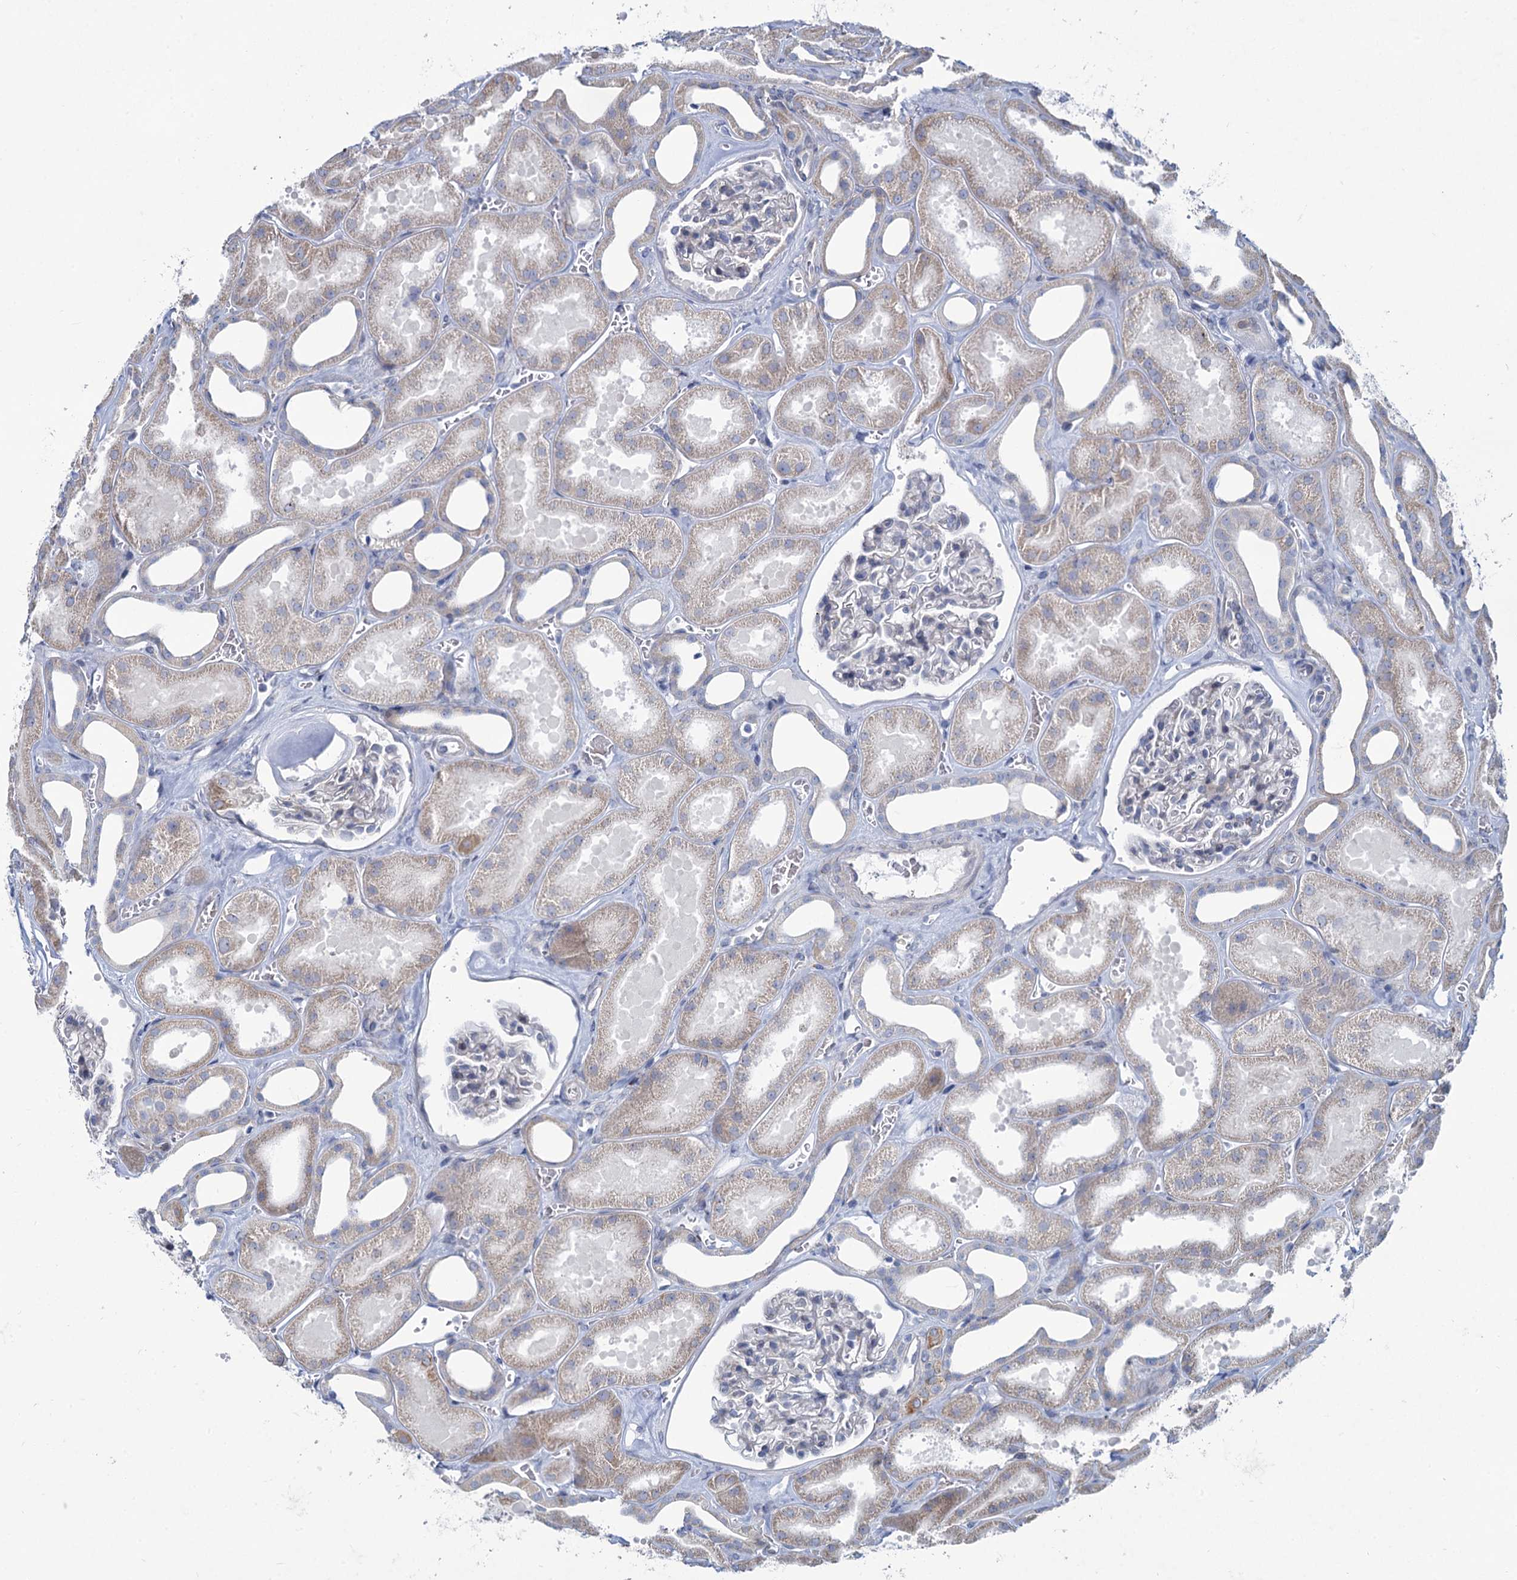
{"staining": {"intensity": "negative", "quantity": "none", "location": "none"}, "tissue": "kidney", "cell_type": "Cells in glomeruli", "image_type": "normal", "snomed": [{"axis": "morphology", "description": "Normal tissue, NOS"}, {"axis": "morphology", "description": "Adenocarcinoma, NOS"}, {"axis": "topography", "description": "Kidney"}], "caption": "Image shows no significant protein expression in cells in glomeruli of normal kidney.", "gene": "PRSS35", "patient": {"sex": "female", "age": 68}}